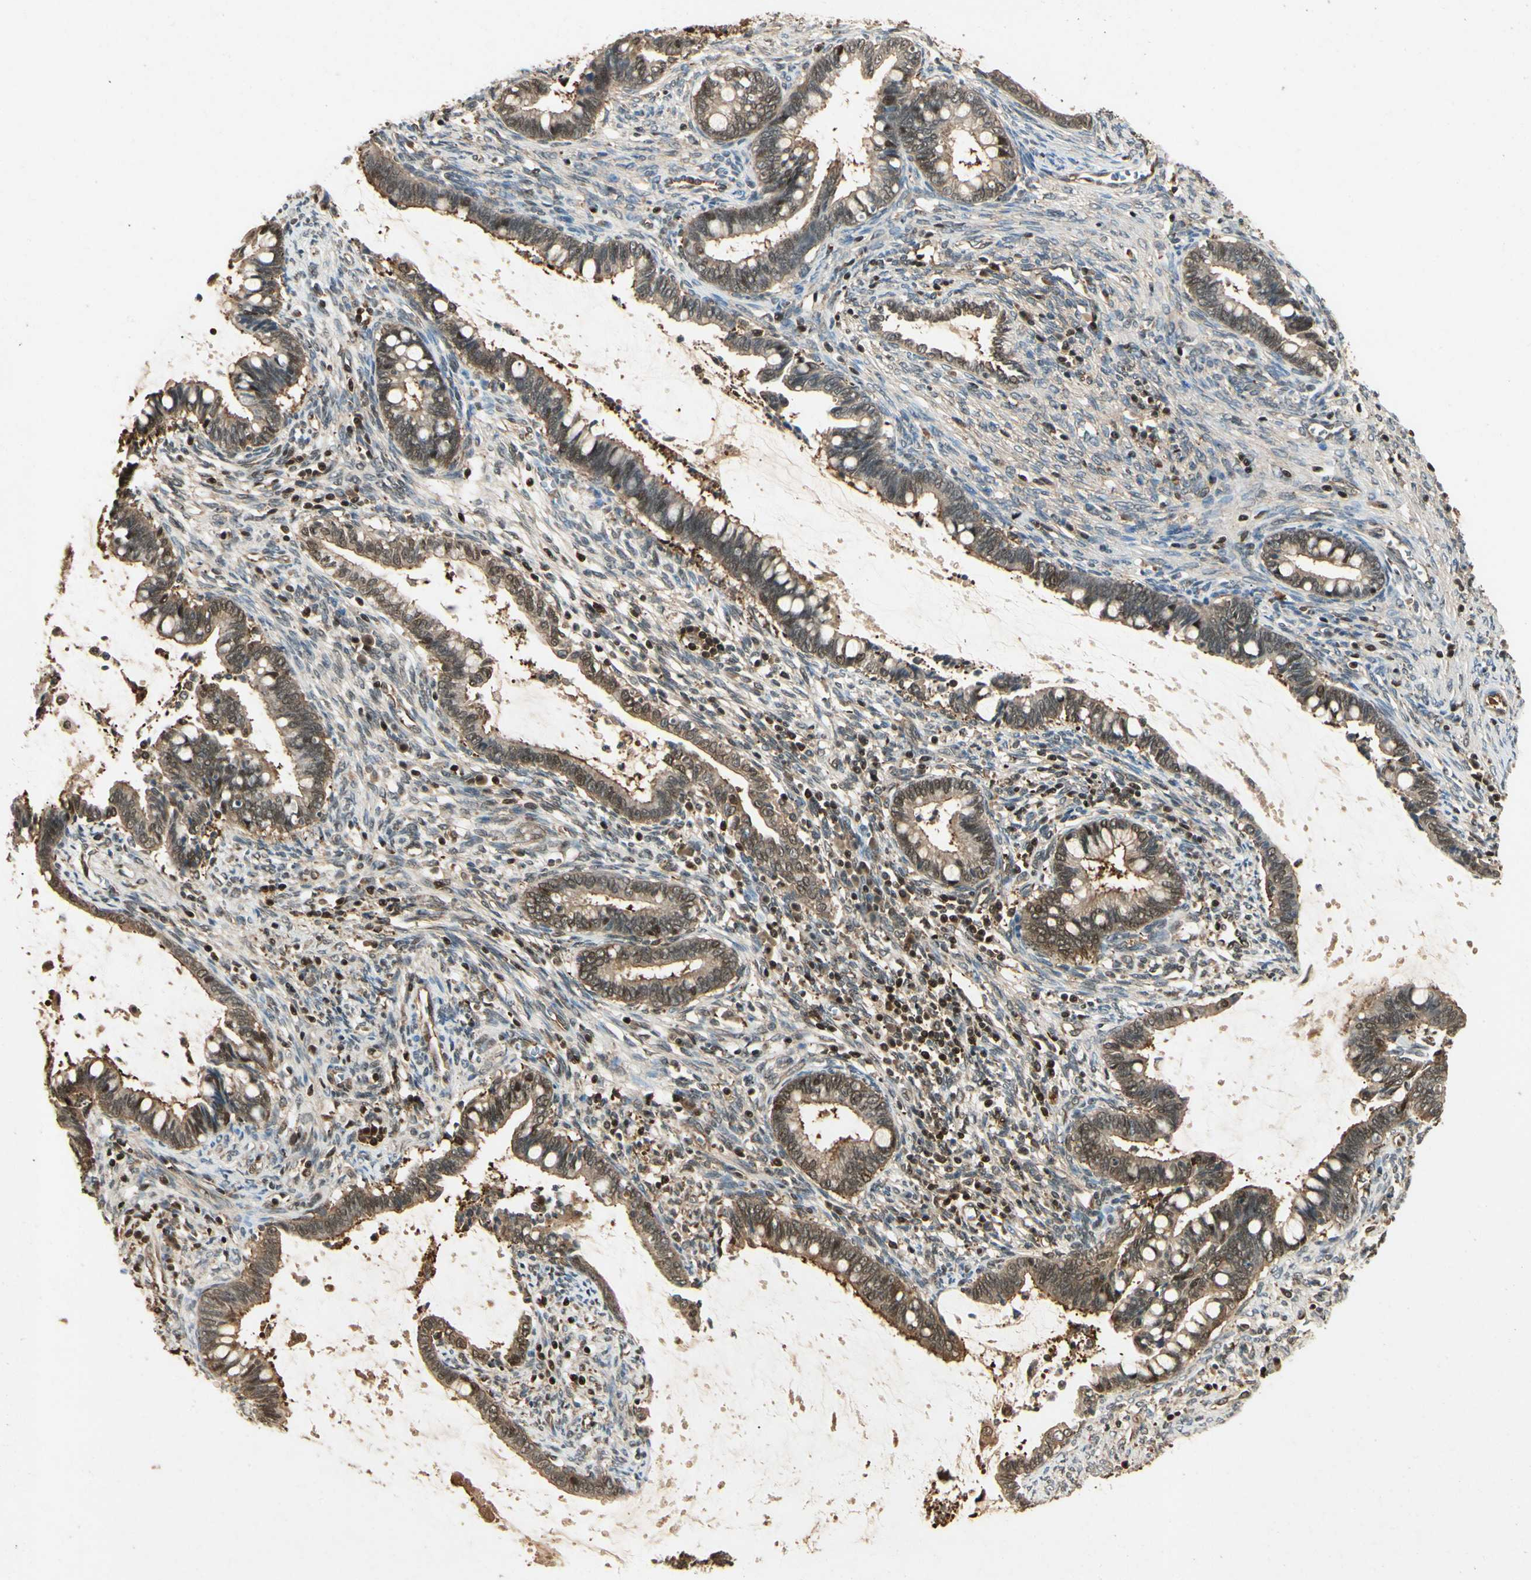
{"staining": {"intensity": "moderate", "quantity": ">75%", "location": "cytoplasmic/membranous,nuclear"}, "tissue": "cervical cancer", "cell_type": "Tumor cells", "image_type": "cancer", "snomed": [{"axis": "morphology", "description": "Adenocarcinoma, NOS"}, {"axis": "topography", "description": "Cervix"}], "caption": "An image of human cervical cancer stained for a protein displays moderate cytoplasmic/membranous and nuclear brown staining in tumor cells.", "gene": "YWHAQ", "patient": {"sex": "female", "age": 44}}